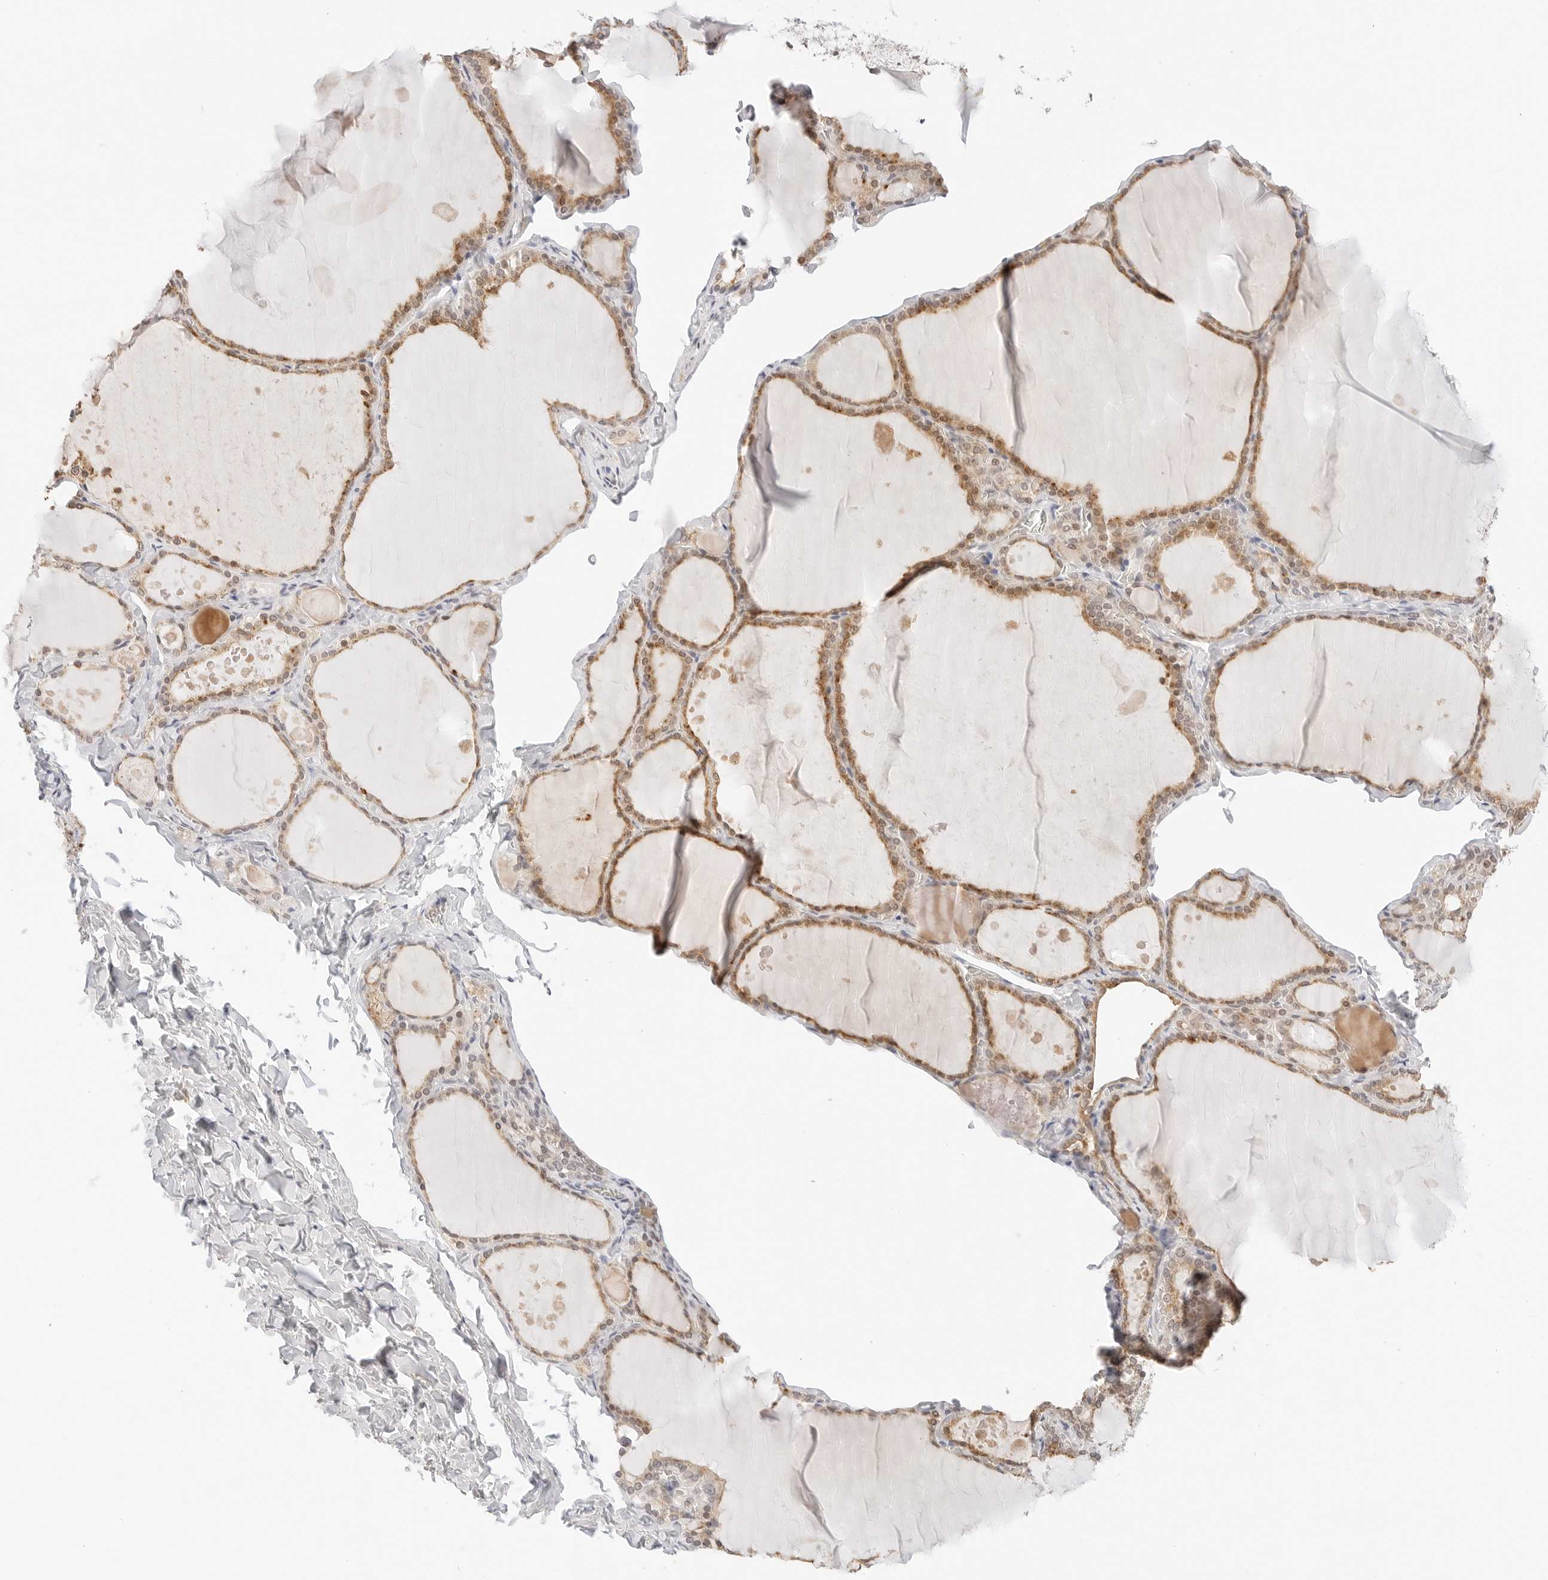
{"staining": {"intensity": "moderate", "quantity": ">75%", "location": "cytoplasmic/membranous"}, "tissue": "thyroid gland", "cell_type": "Glandular cells", "image_type": "normal", "snomed": [{"axis": "morphology", "description": "Normal tissue, NOS"}, {"axis": "topography", "description": "Thyroid gland"}], "caption": "Protein analysis of unremarkable thyroid gland reveals moderate cytoplasmic/membranous expression in approximately >75% of glandular cells. (Stains: DAB in brown, nuclei in blue, Microscopy: brightfield microscopy at high magnification).", "gene": "SEPTIN4", "patient": {"sex": "male", "age": 56}}